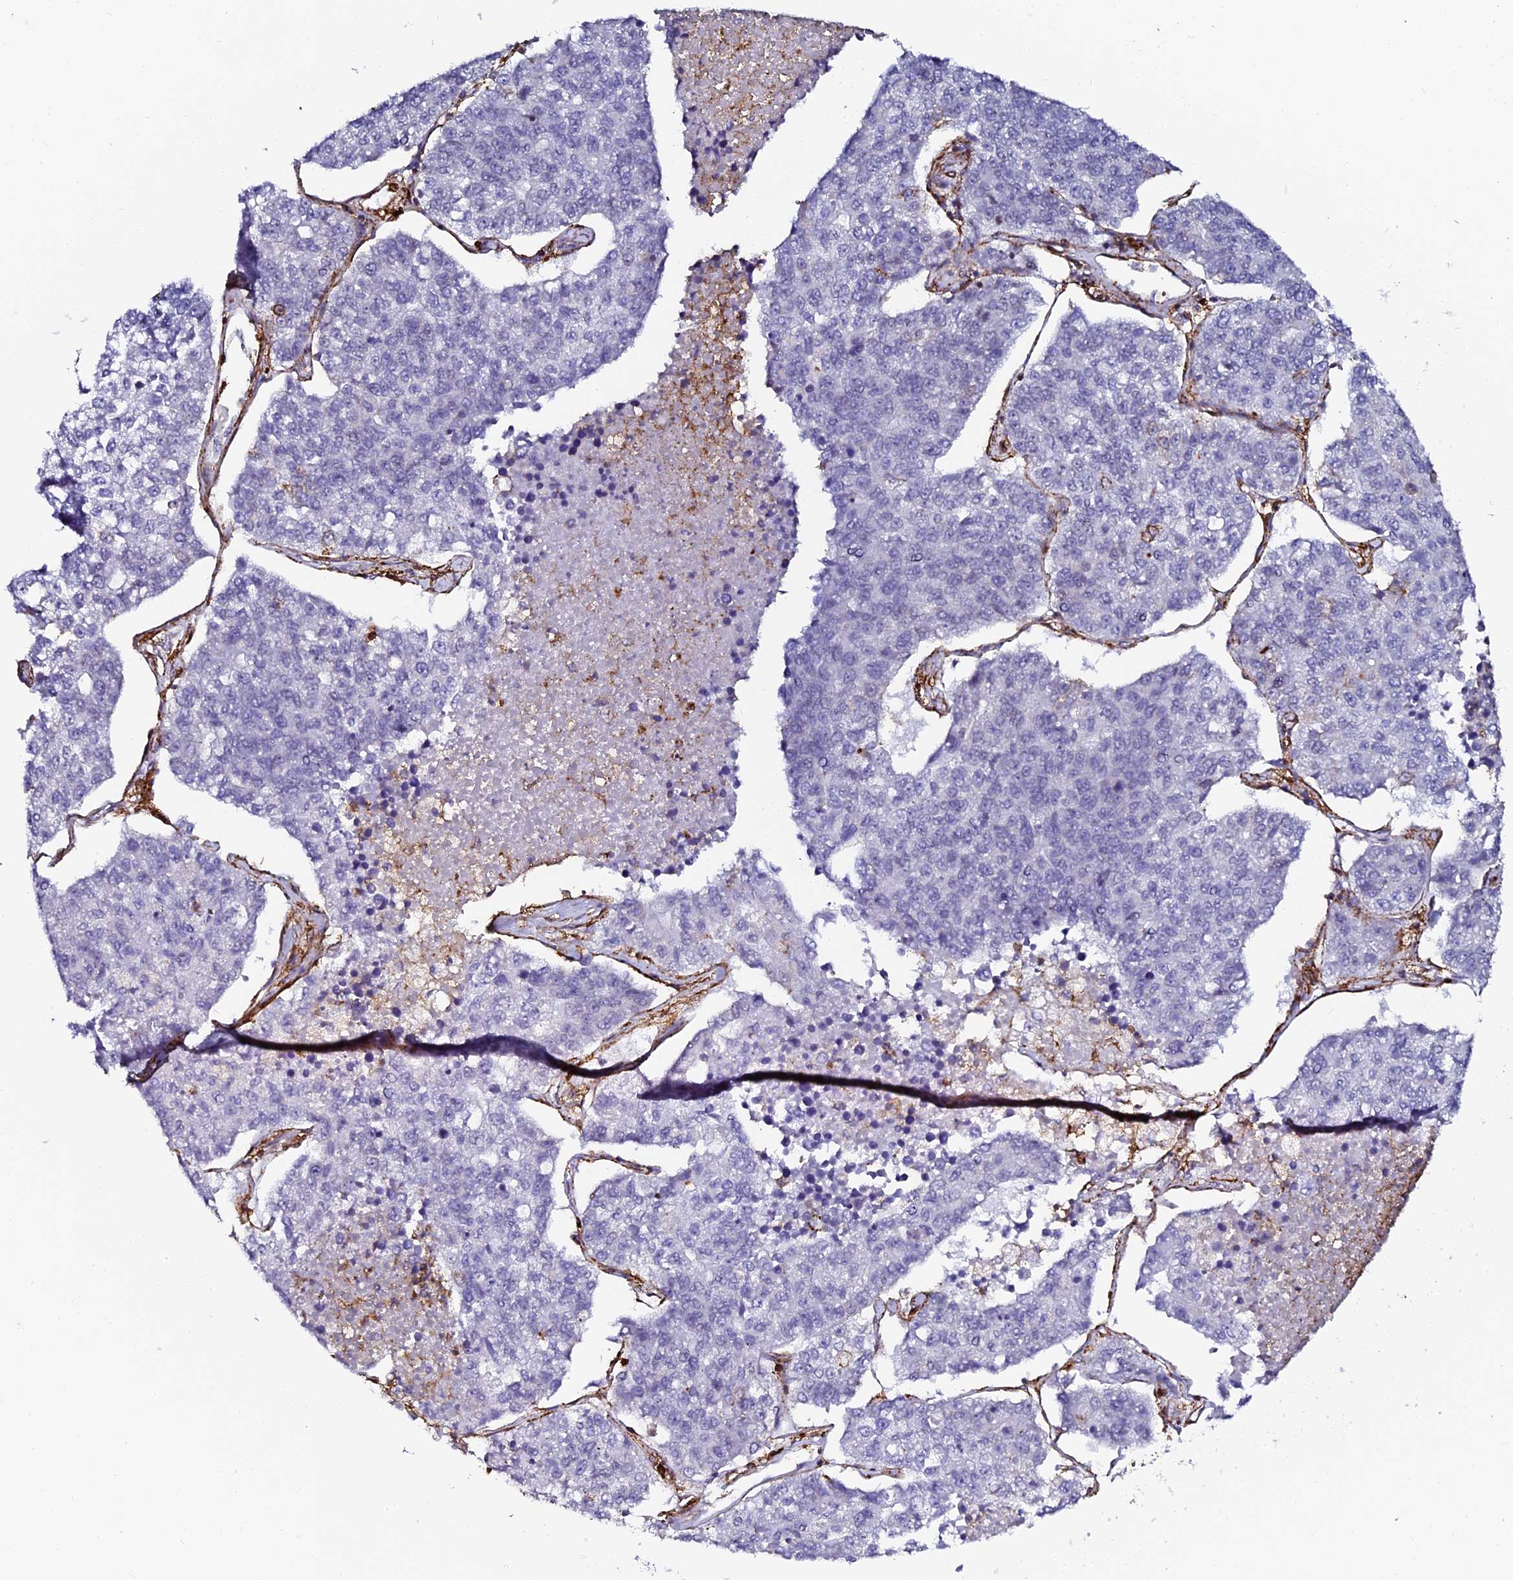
{"staining": {"intensity": "negative", "quantity": "none", "location": "none"}, "tissue": "lung cancer", "cell_type": "Tumor cells", "image_type": "cancer", "snomed": [{"axis": "morphology", "description": "Adenocarcinoma, NOS"}, {"axis": "topography", "description": "Lung"}], "caption": "Human adenocarcinoma (lung) stained for a protein using IHC displays no expression in tumor cells.", "gene": "AAAS", "patient": {"sex": "male", "age": 49}}